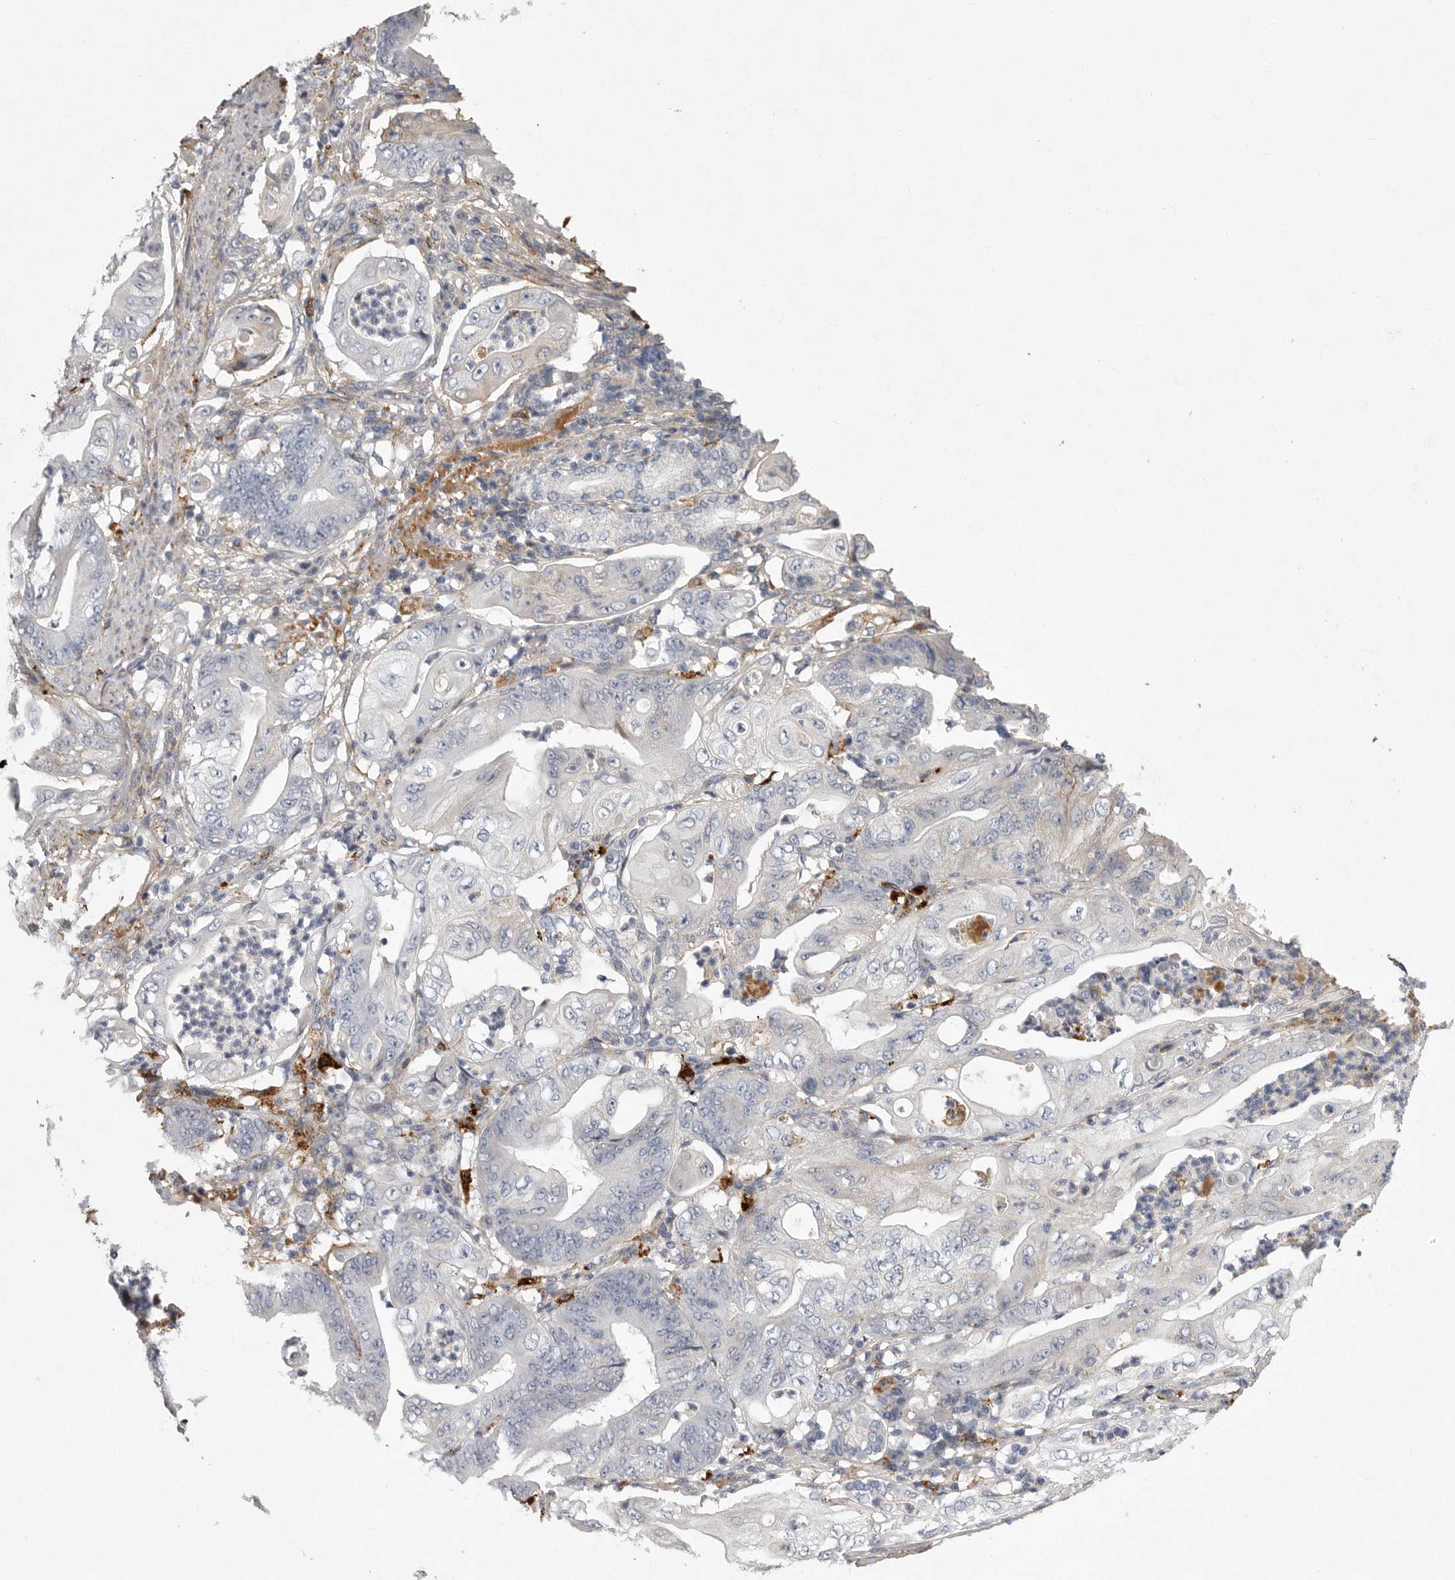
{"staining": {"intensity": "negative", "quantity": "none", "location": "none"}, "tissue": "stomach cancer", "cell_type": "Tumor cells", "image_type": "cancer", "snomed": [{"axis": "morphology", "description": "Adenocarcinoma, NOS"}, {"axis": "topography", "description": "Stomach"}], "caption": "There is no significant positivity in tumor cells of stomach adenocarcinoma.", "gene": "CRP", "patient": {"sex": "female", "age": 73}}